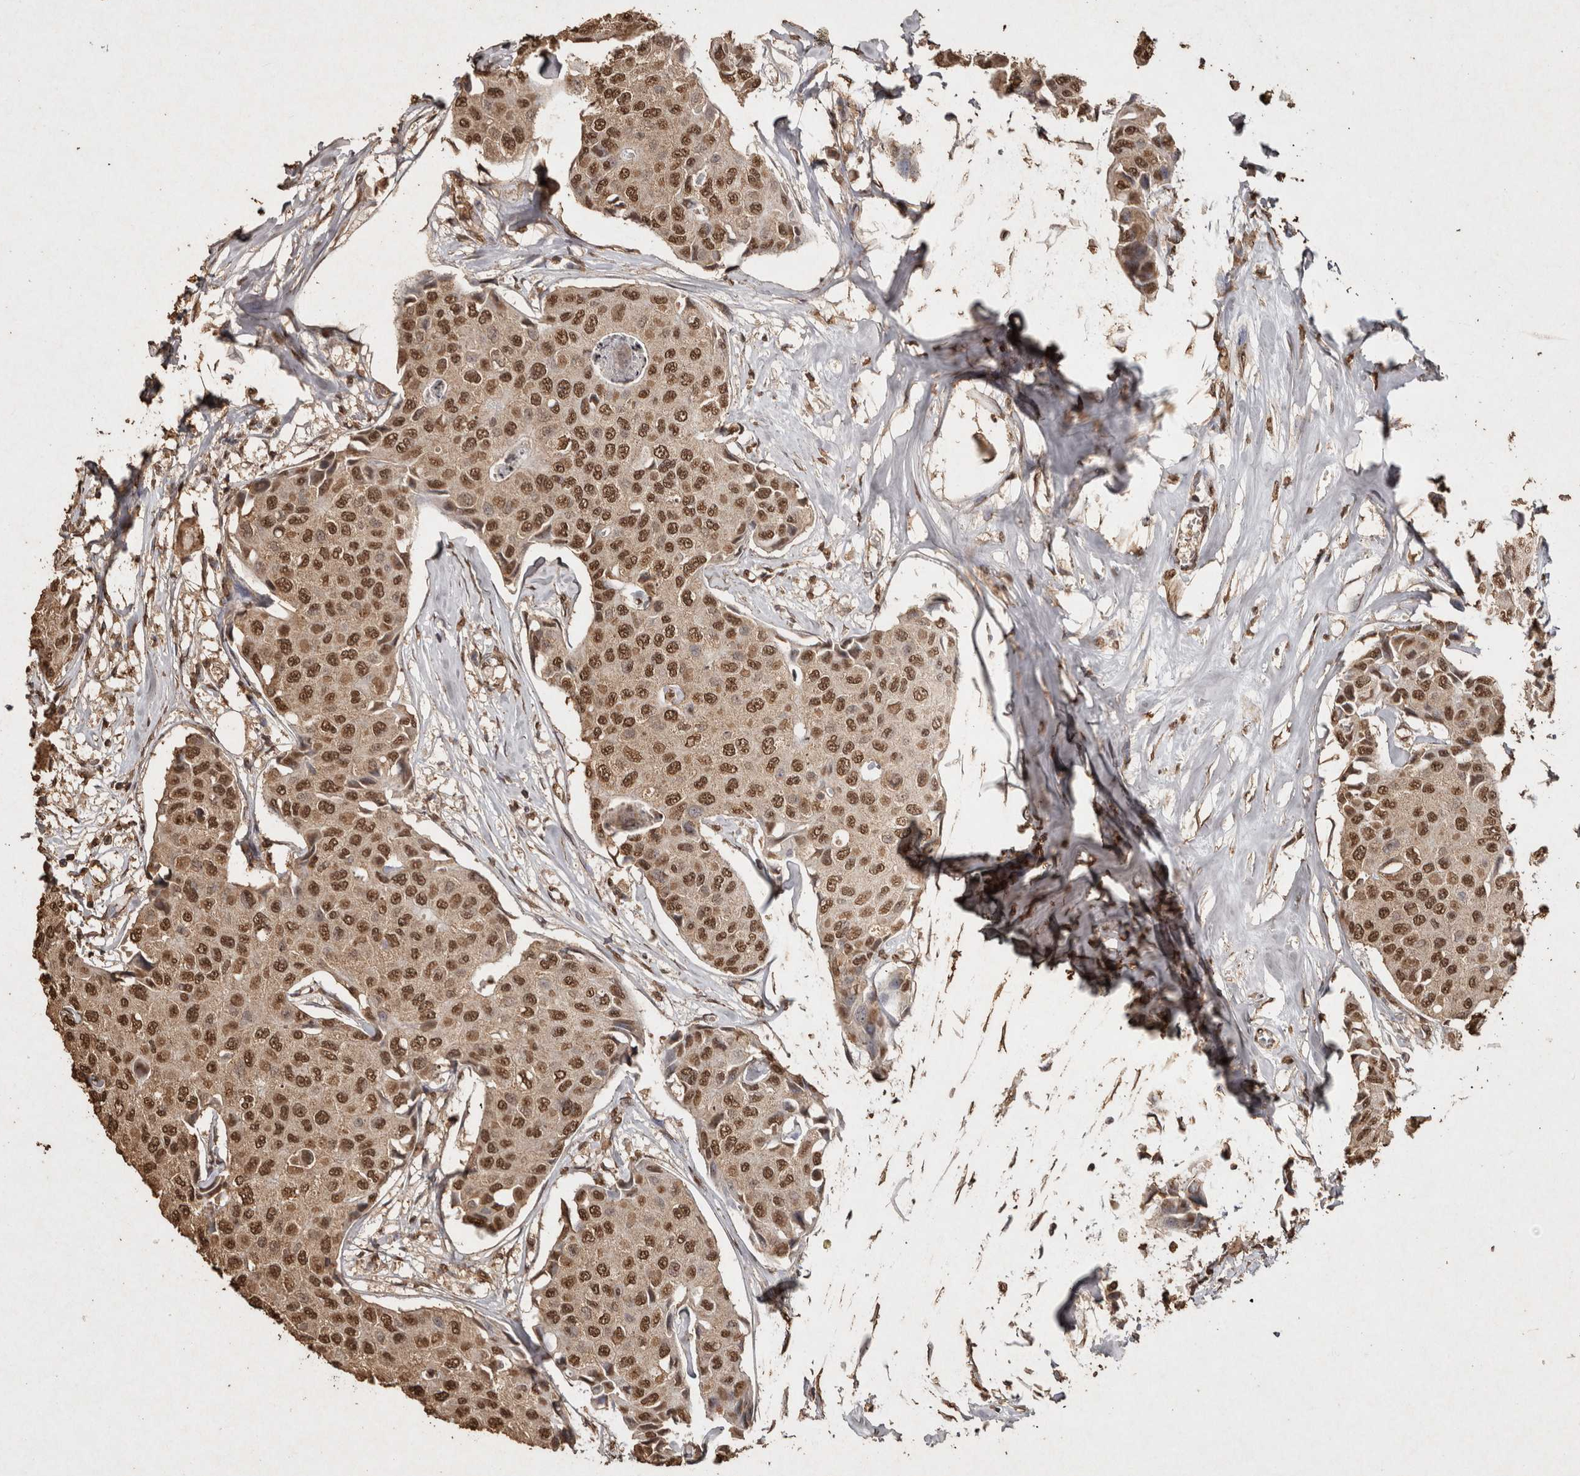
{"staining": {"intensity": "moderate", "quantity": ">75%", "location": "nuclear"}, "tissue": "breast cancer", "cell_type": "Tumor cells", "image_type": "cancer", "snomed": [{"axis": "morphology", "description": "Duct carcinoma"}, {"axis": "topography", "description": "Breast"}], "caption": "This is an image of IHC staining of intraductal carcinoma (breast), which shows moderate positivity in the nuclear of tumor cells.", "gene": "FSTL3", "patient": {"sex": "female", "age": 80}}